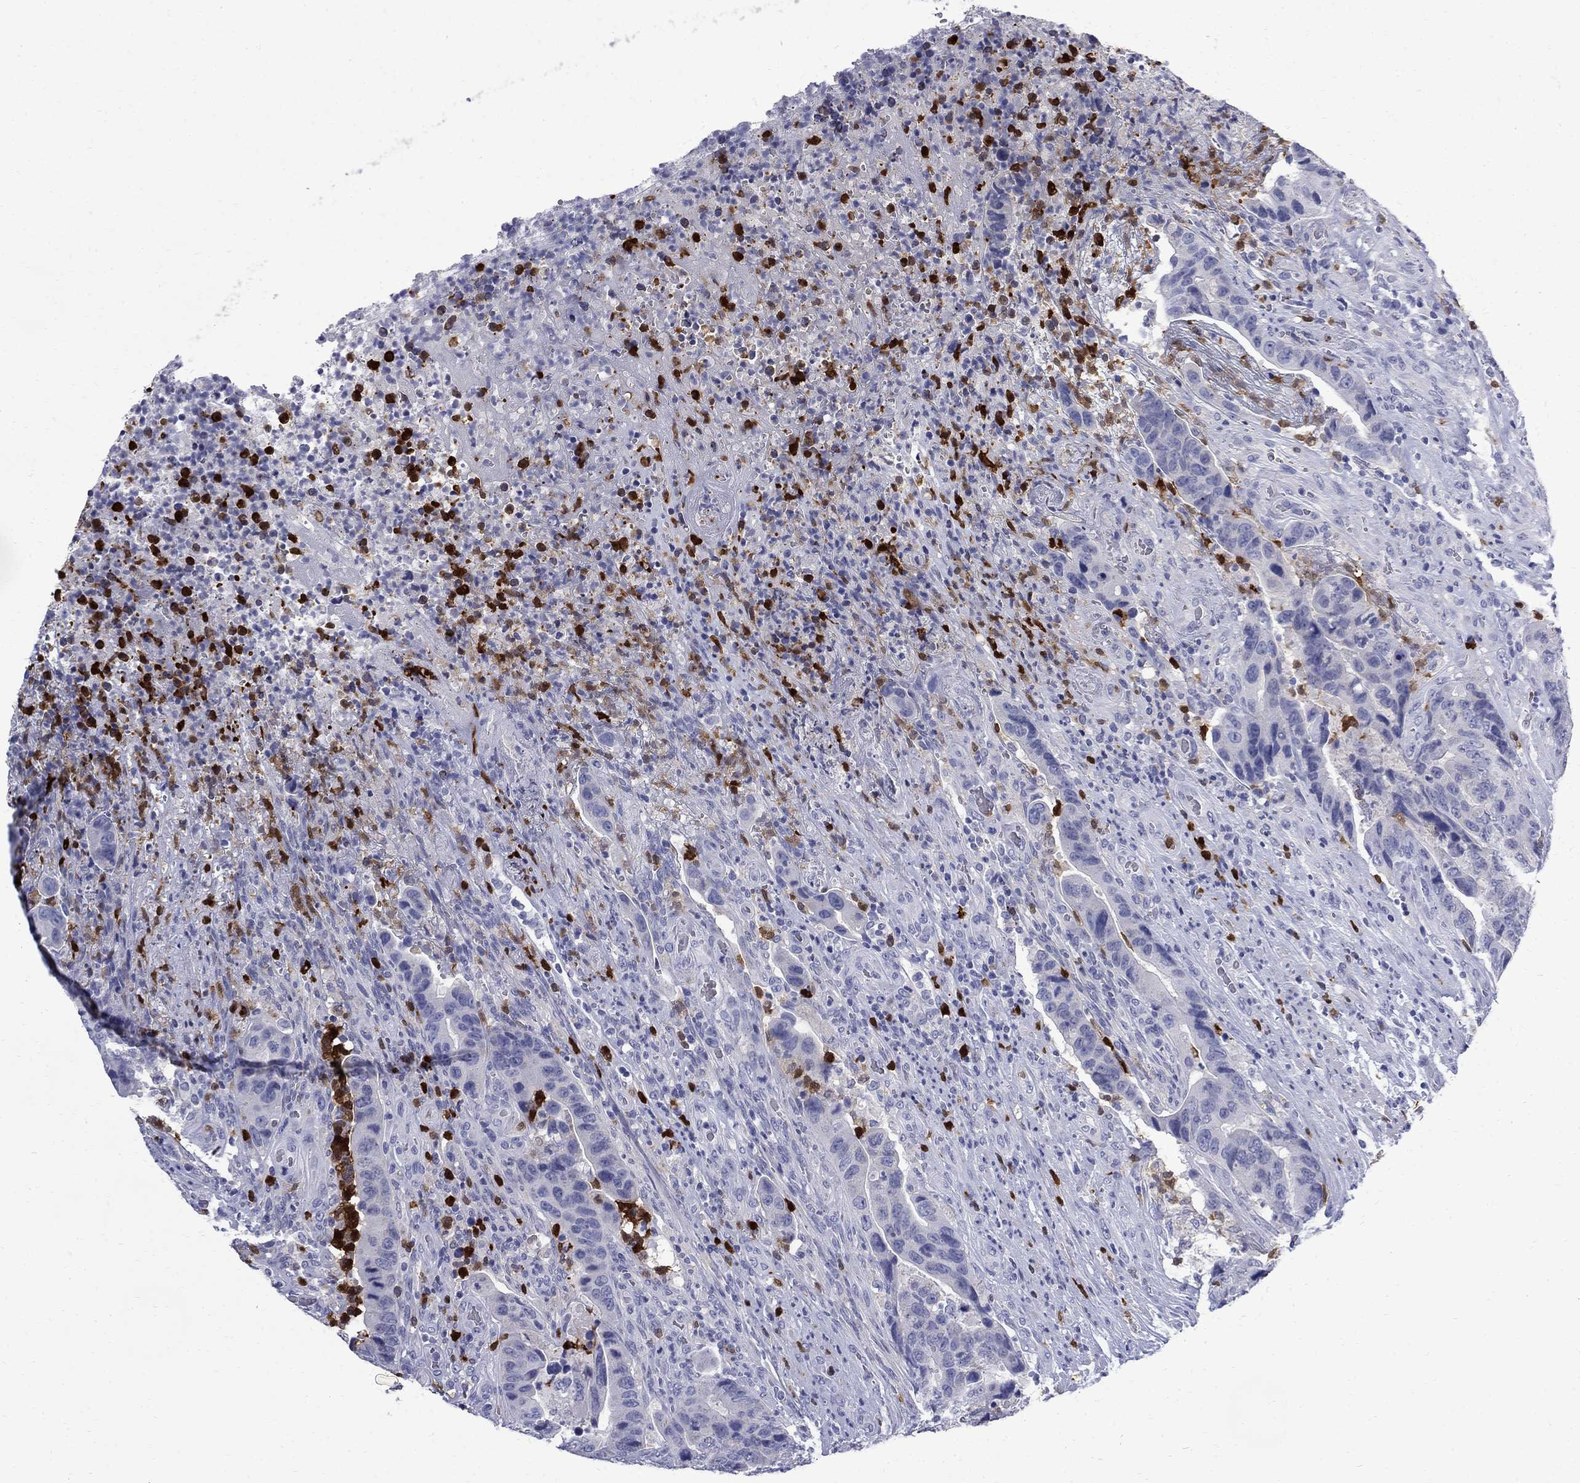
{"staining": {"intensity": "negative", "quantity": "none", "location": "none"}, "tissue": "colorectal cancer", "cell_type": "Tumor cells", "image_type": "cancer", "snomed": [{"axis": "morphology", "description": "Adenocarcinoma, NOS"}, {"axis": "topography", "description": "Colon"}], "caption": "Tumor cells are negative for protein expression in human adenocarcinoma (colorectal). (IHC, brightfield microscopy, high magnification).", "gene": "SERPINB2", "patient": {"sex": "female", "age": 56}}